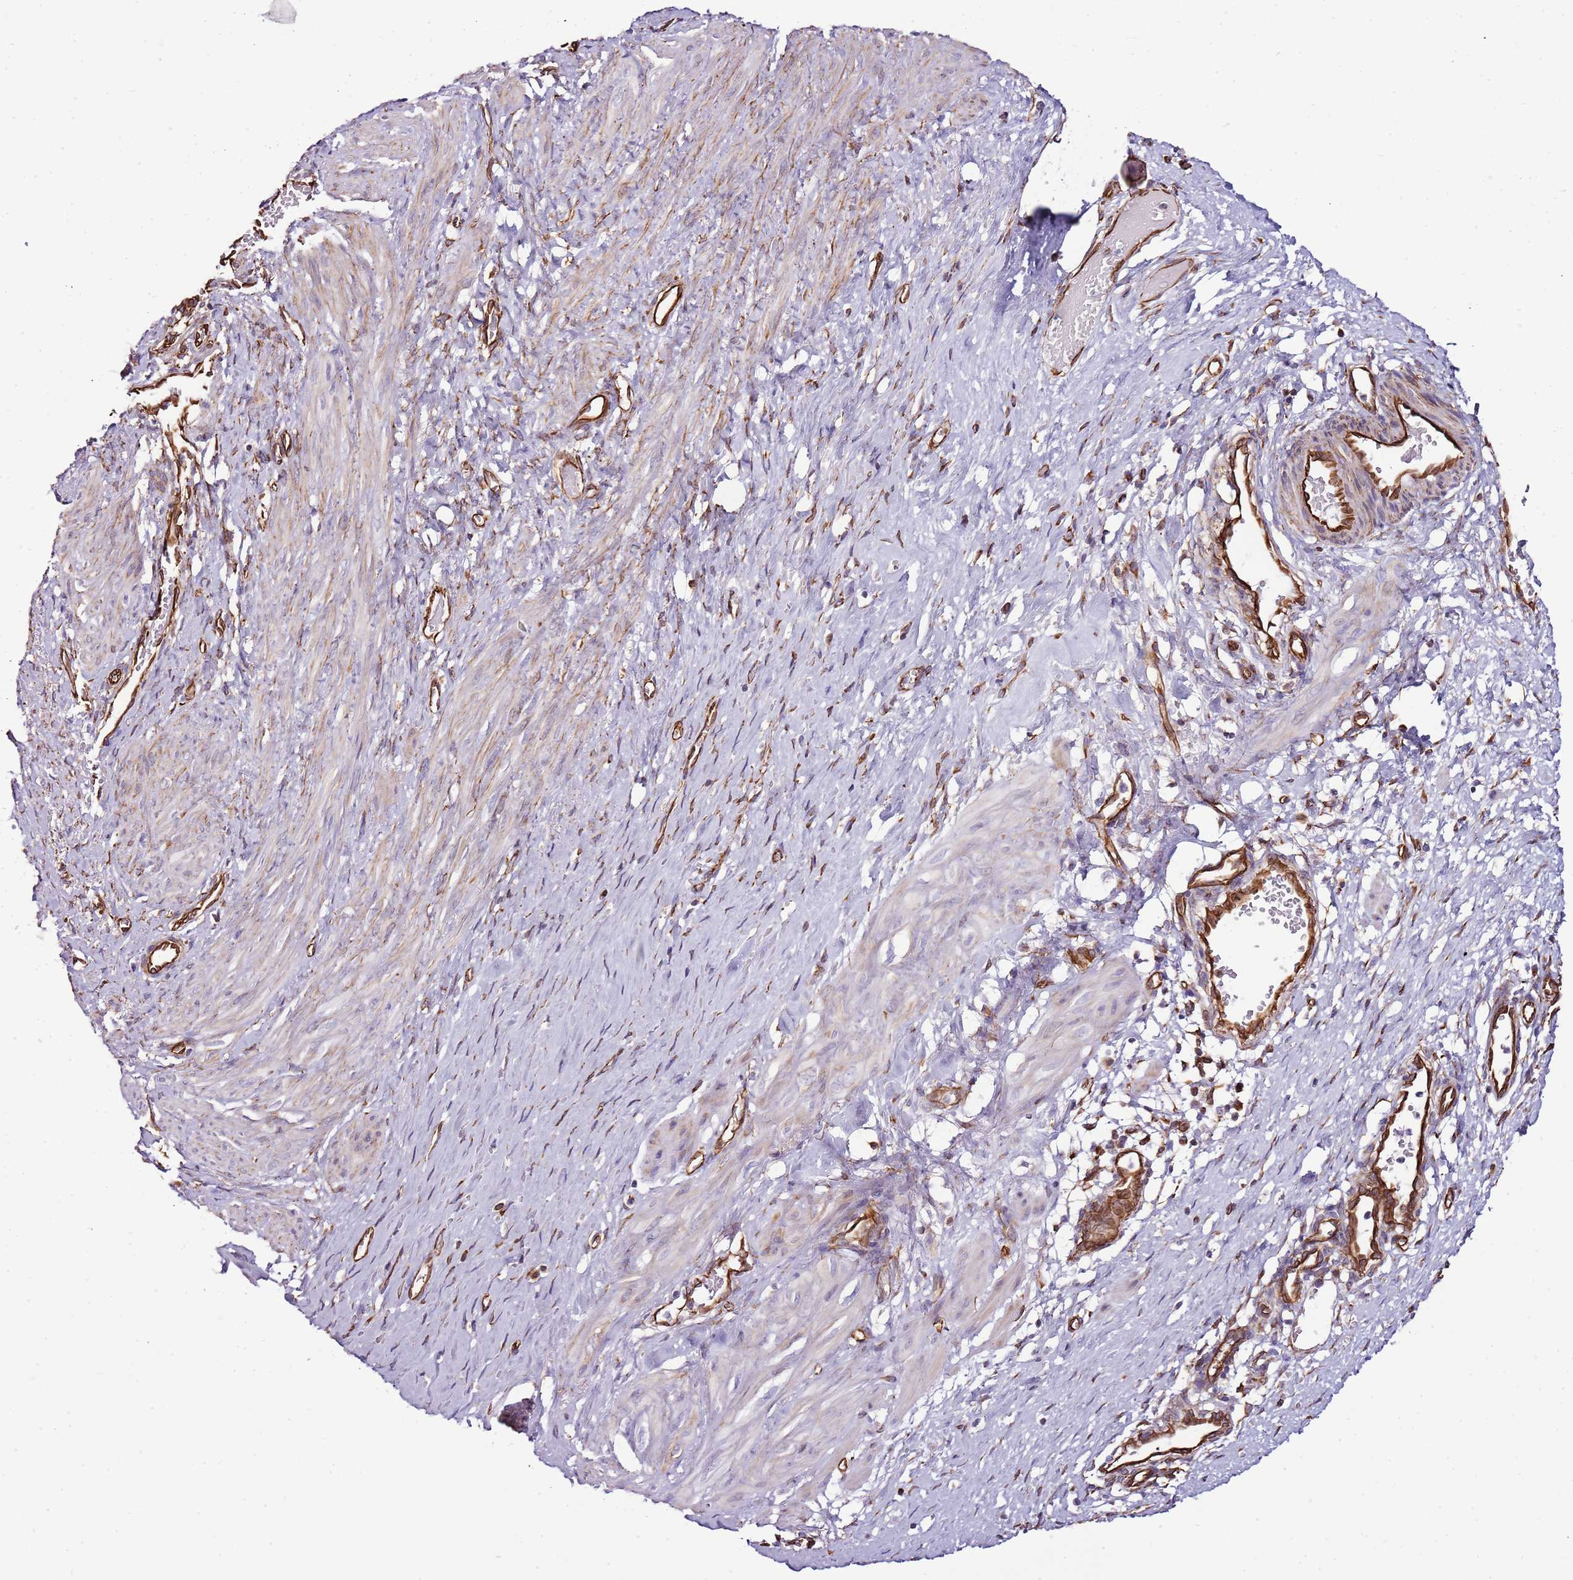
{"staining": {"intensity": "weak", "quantity": "<25%", "location": "cytoplasmic/membranous"}, "tissue": "smooth muscle", "cell_type": "Smooth muscle cells", "image_type": "normal", "snomed": [{"axis": "morphology", "description": "Normal tissue, NOS"}, {"axis": "topography", "description": "Endometrium"}], "caption": "This is an immunohistochemistry photomicrograph of benign human smooth muscle. There is no expression in smooth muscle cells.", "gene": "ZNF786", "patient": {"sex": "female", "age": 33}}